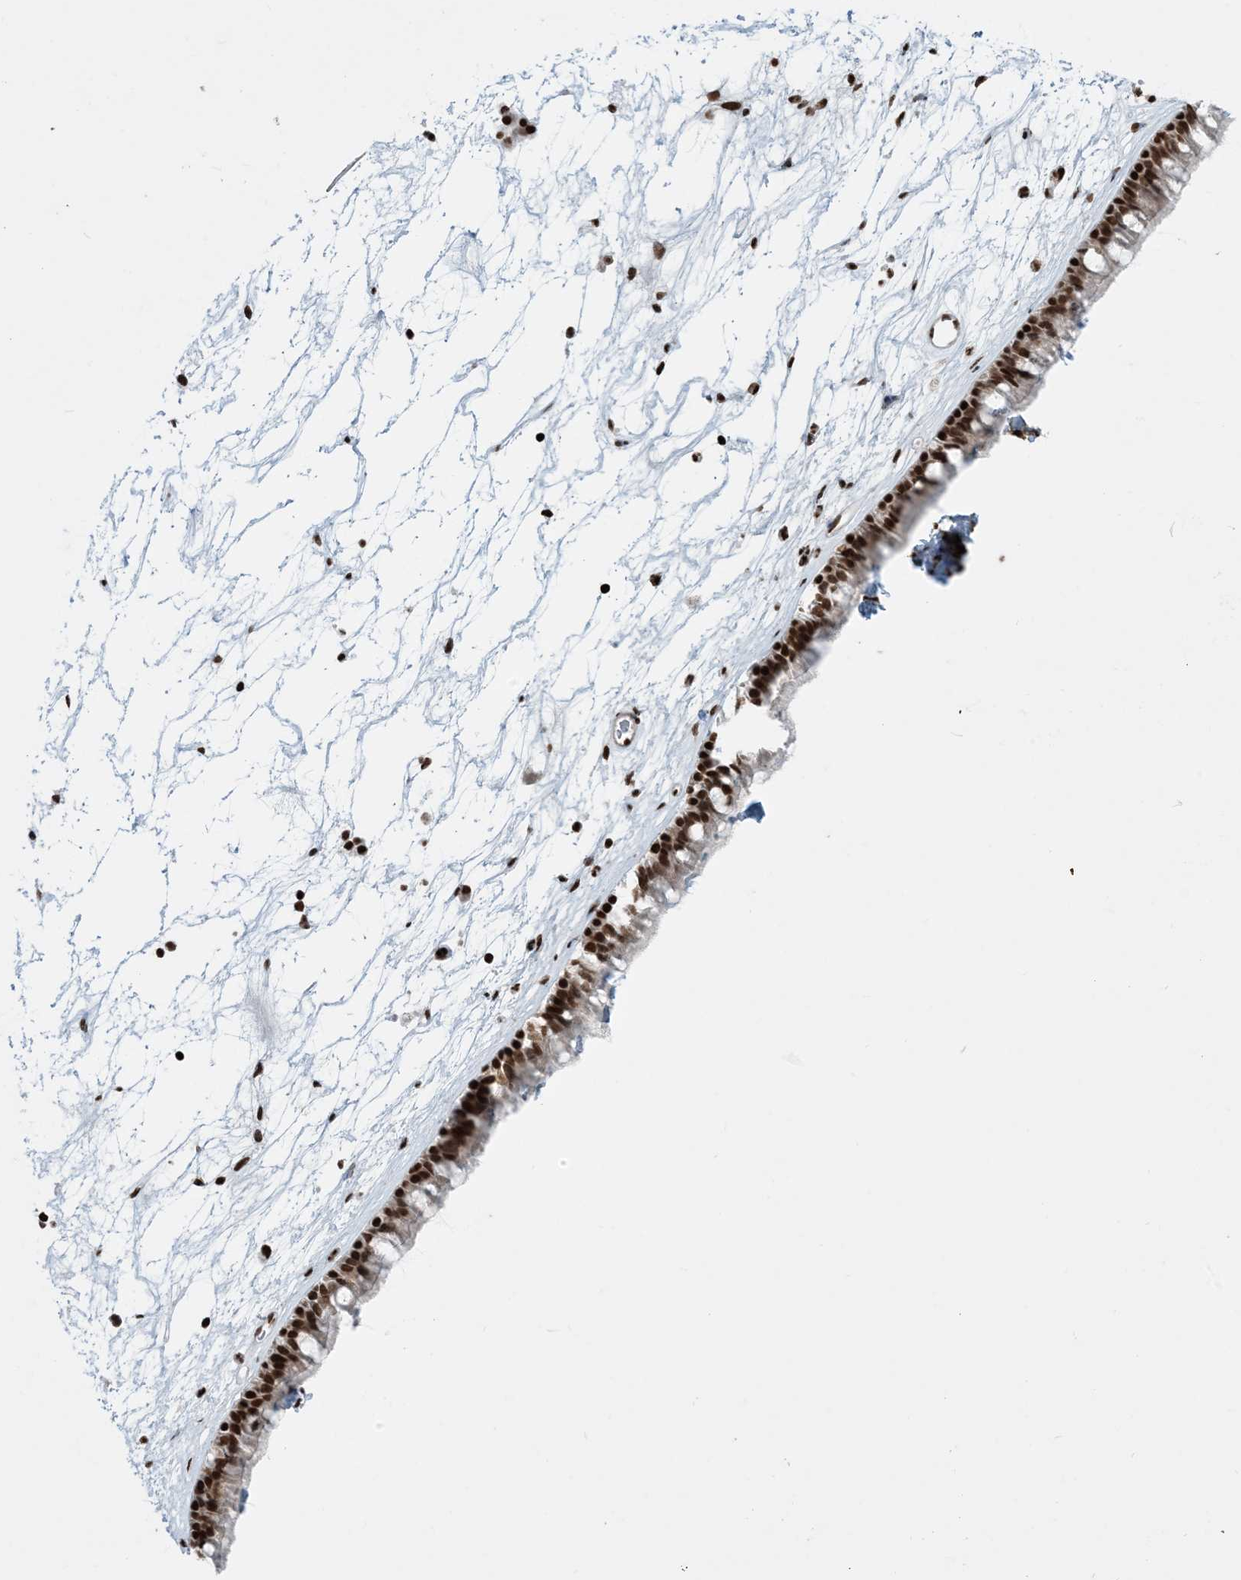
{"staining": {"intensity": "strong", "quantity": ">75%", "location": "nuclear"}, "tissue": "nasopharynx", "cell_type": "Respiratory epithelial cells", "image_type": "normal", "snomed": [{"axis": "morphology", "description": "Normal tissue, NOS"}, {"axis": "topography", "description": "Nasopharynx"}], "caption": "Immunohistochemical staining of normal nasopharynx reveals strong nuclear protein staining in approximately >75% of respiratory epithelial cells. (IHC, brightfield microscopy, high magnification).", "gene": "H3", "patient": {"sex": "male", "age": 64}}